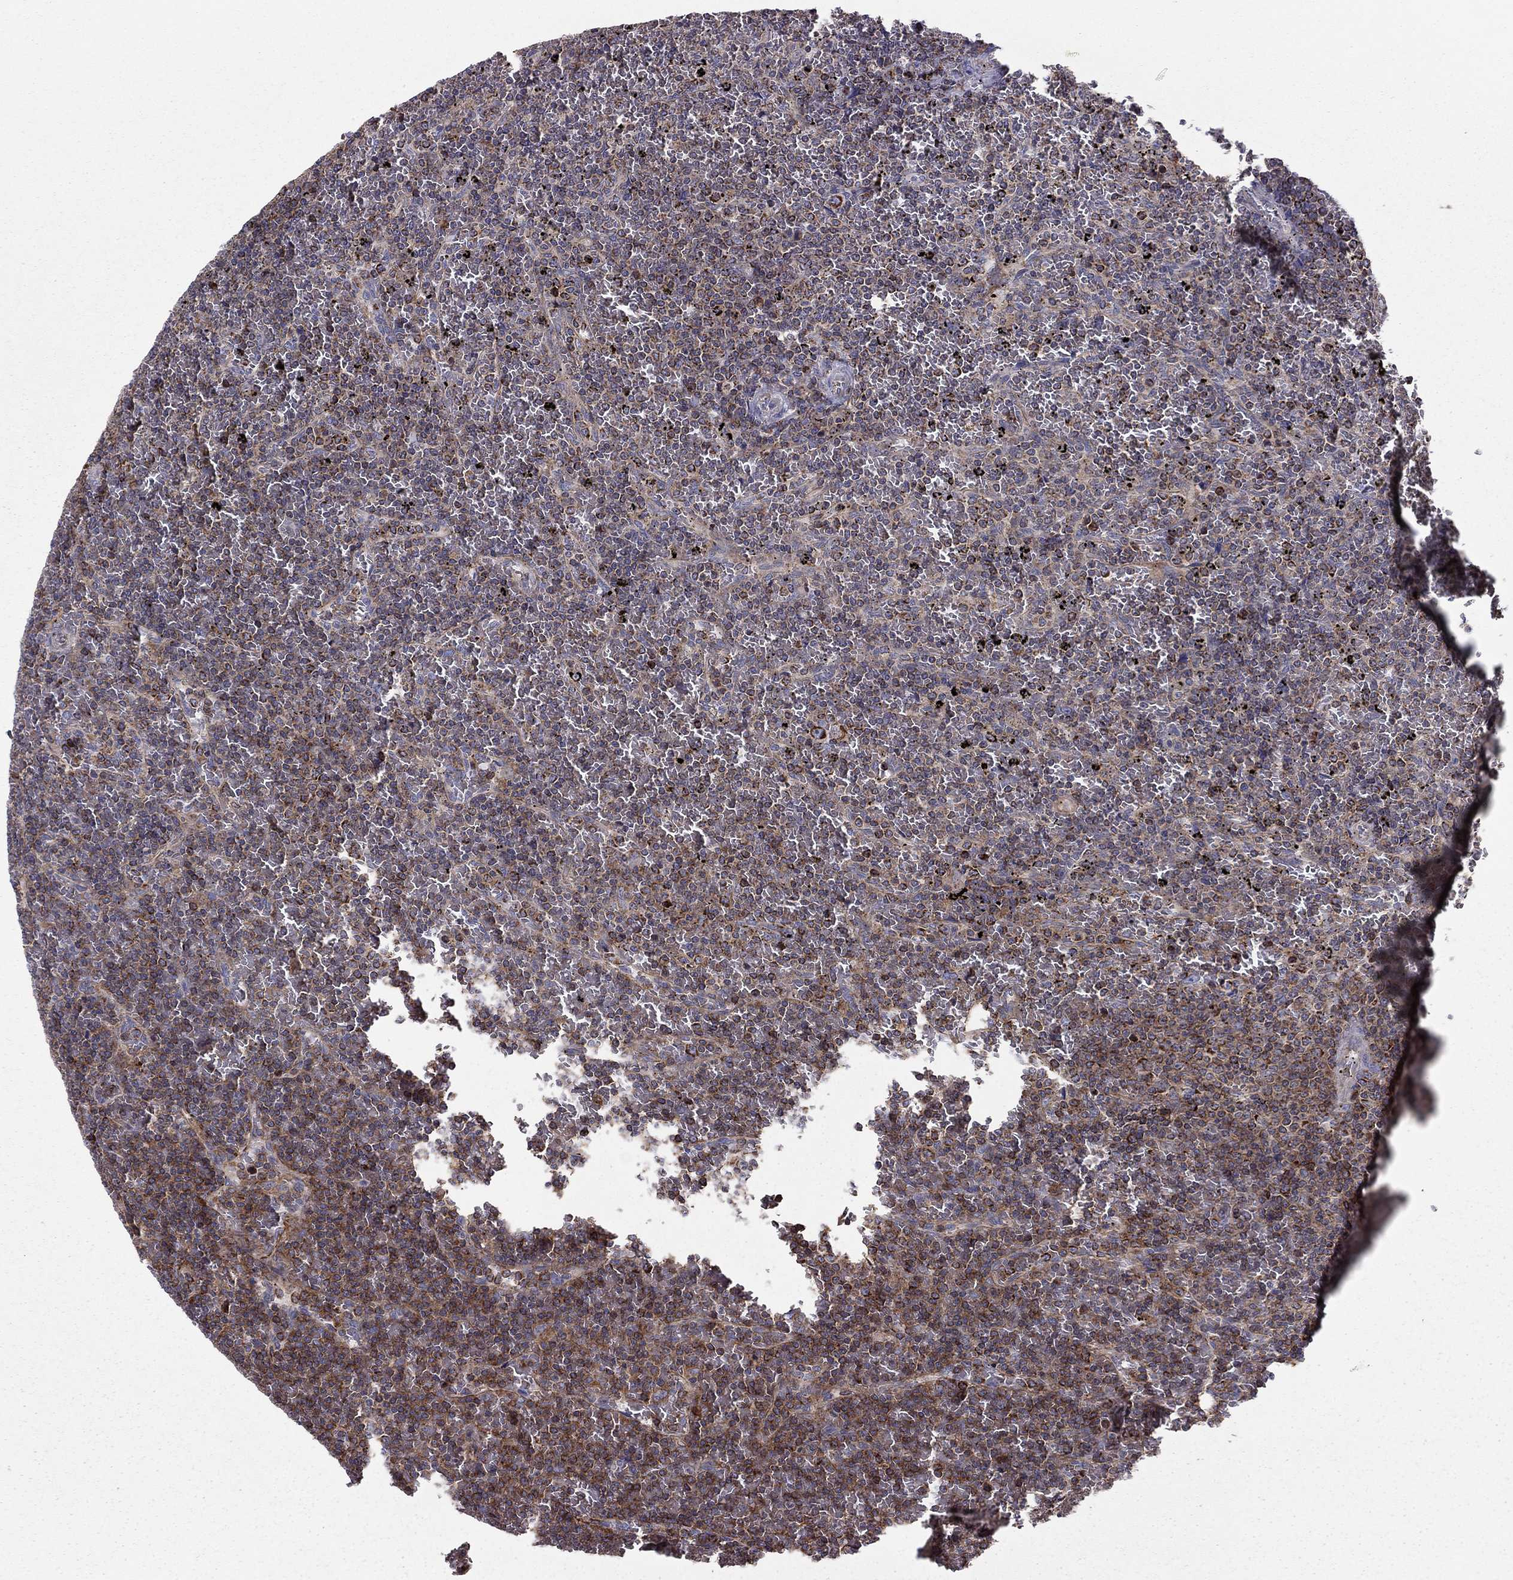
{"staining": {"intensity": "strong", "quantity": "<25%", "location": "cytoplasmic/membranous"}, "tissue": "lymphoma", "cell_type": "Tumor cells", "image_type": "cancer", "snomed": [{"axis": "morphology", "description": "Malignant lymphoma, non-Hodgkin's type, Low grade"}, {"axis": "topography", "description": "Spleen"}], "caption": "Human low-grade malignant lymphoma, non-Hodgkin's type stained for a protein (brown) shows strong cytoplasmic/membranous positive positivity in about <25% of tumor cells.", "gene": "ALG6", "patient": {"sex": "female", "age": 77}}